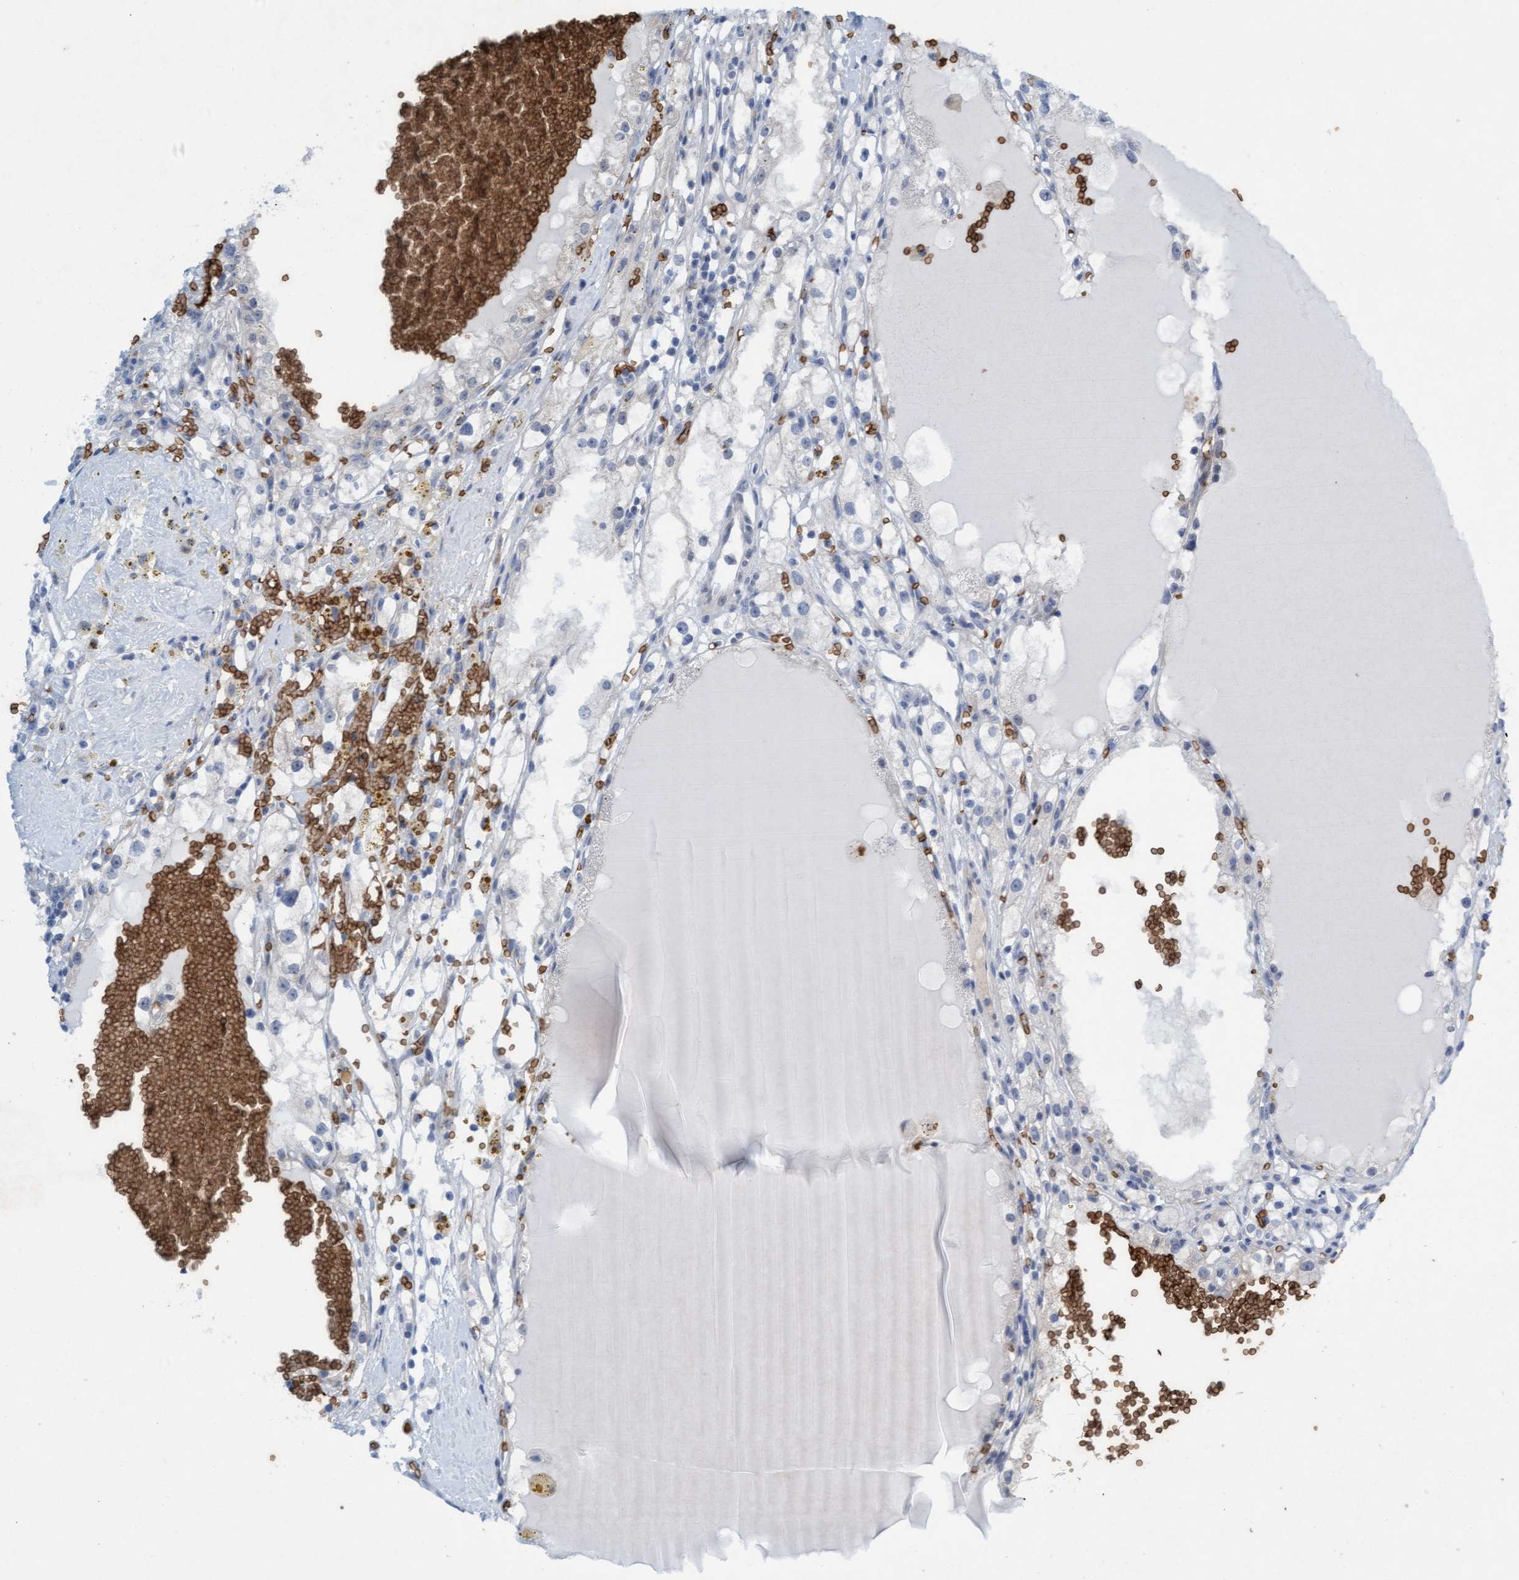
{"staining": {"intensity": "negative", "quantity": "none", "location": "none"}, "tissue": "renal cancer", "cell_type": "Tumor cells", "image_type": "cancer", "snomed": [{"axis": "morphology", "description": "Adenocarcinoma, NOS"}, {"axis": "topography", "description": "Kidney"}], "caption": "Tumor cells are negative for brown protein staining in adenocarcinoma (renal).", "gene": "SPEM2", "patient": {"sex": "male", "age": 56}}